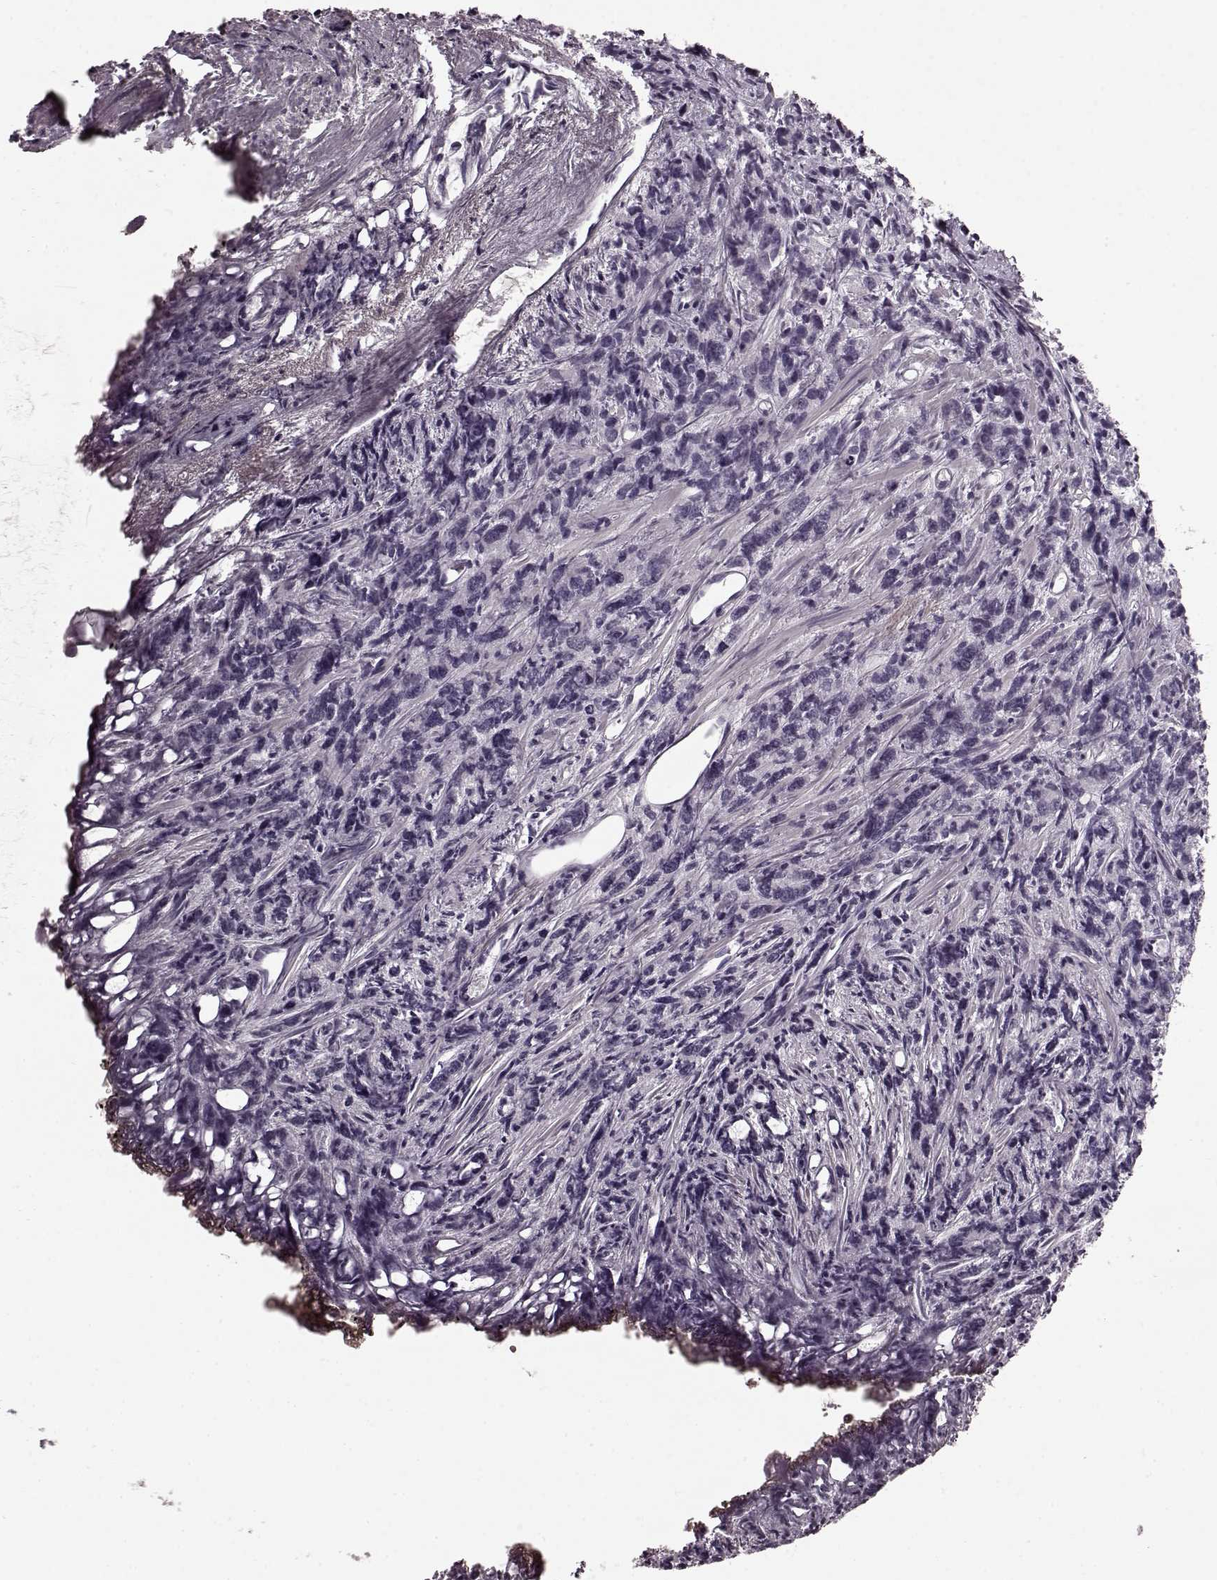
{"staining": {"intensity": "negative", "quantity": "none", "location": "none"}, "tissue": "prostate cancer", "cell_type": "Tumor cells", "image_type": "cancer", "snomed": [{"axis": "morphology", "description": "Adenocarcinoma, High grade"}, {"axis": "topography", "description": "Prostate"}], "caption": "Tumor cells show no significant staining in prostate cancer.", "gene": "CST7", "patient": {"sex": "male", "age": 77}}